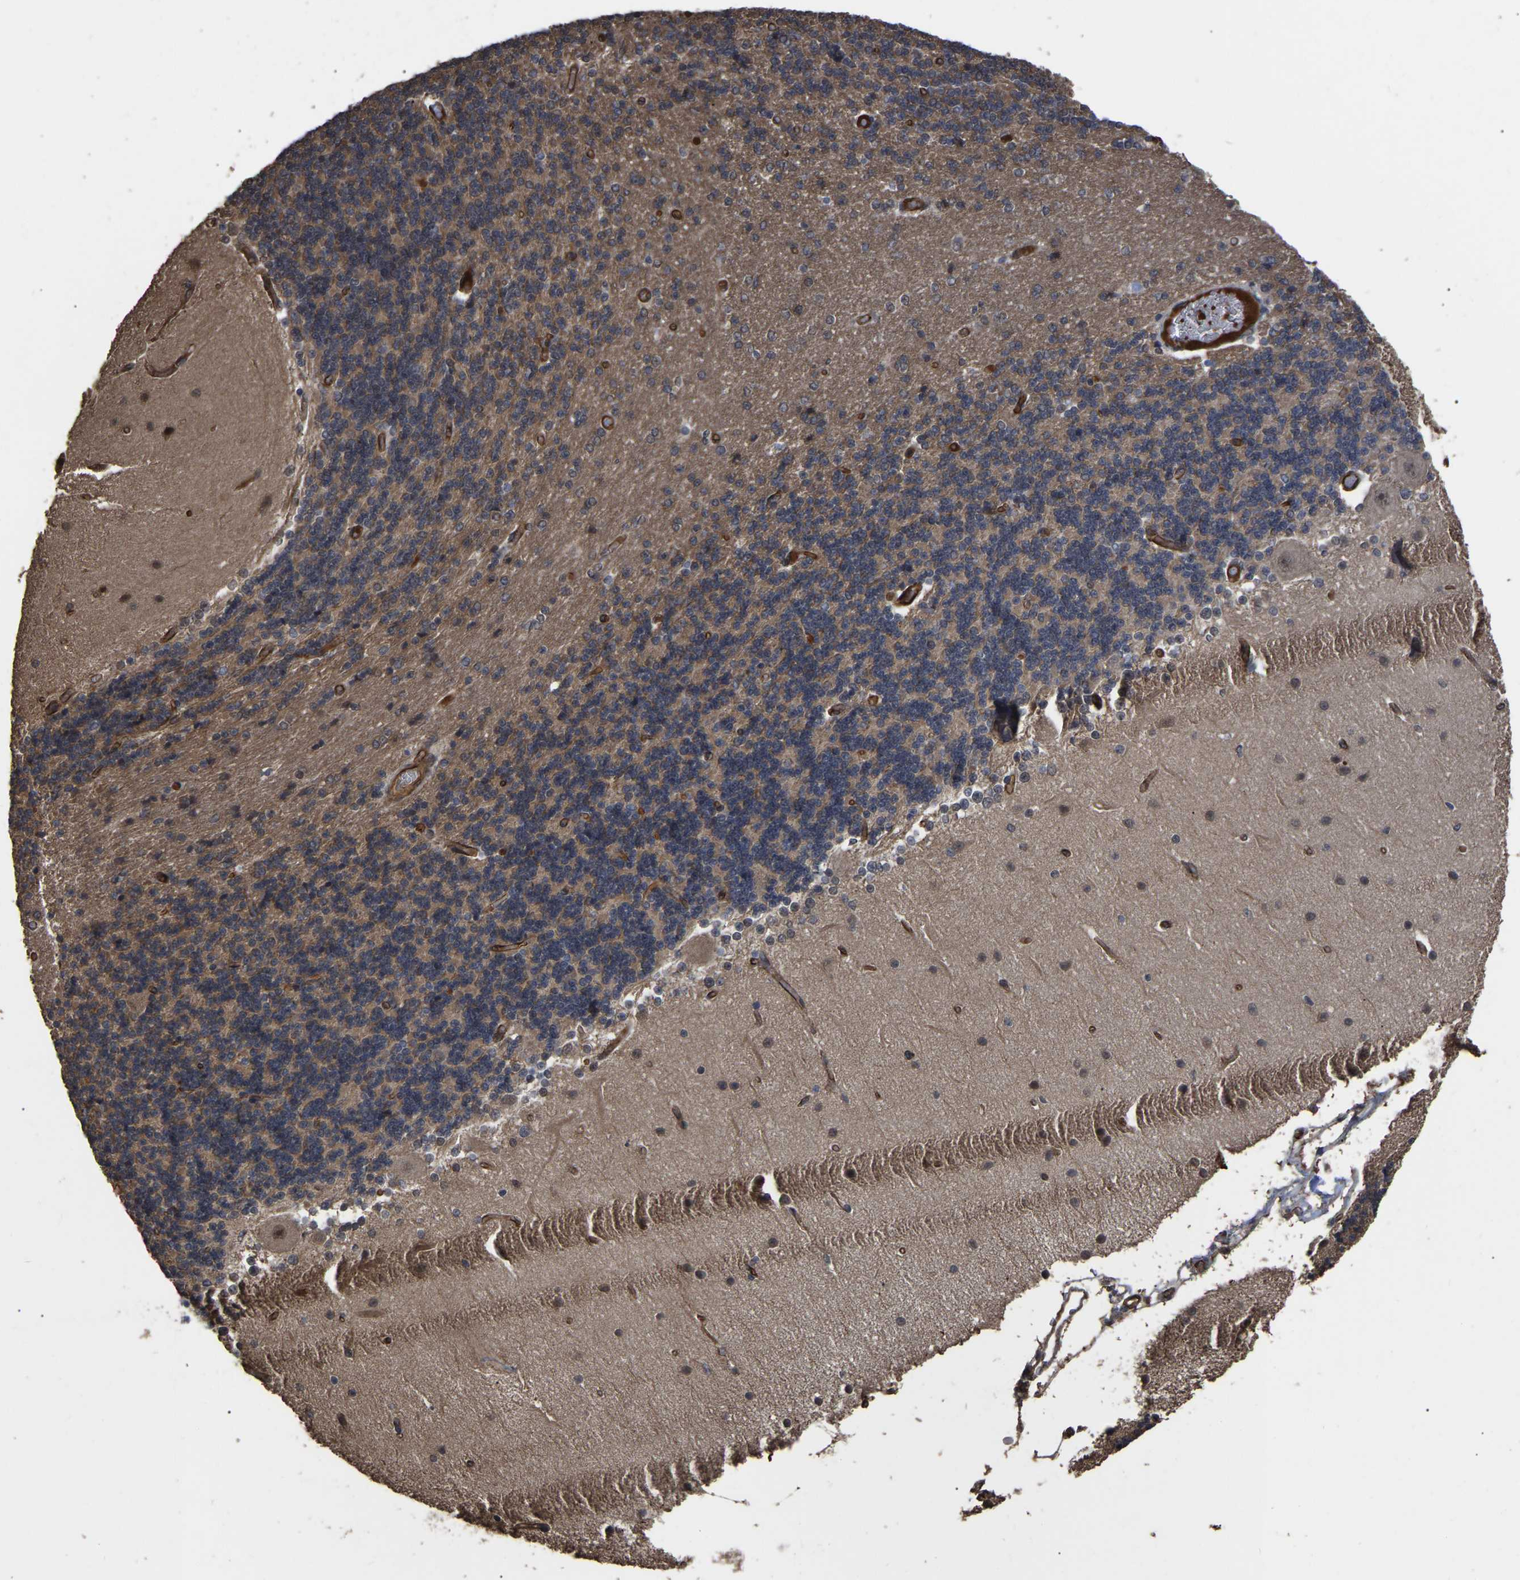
{"staining": {"intensity": "moderate", "quantity": ">75%", "location": "cytoplasmic/membranous"}, "tissue": "cerebellum", "cell_type": "Cells in granular layer", "image_type": "normal", "snomed": [{"axis": "morphology", "description": "Normal tissue, NOS"}, {"axis": "topography", "description": "Cerebellum"}], "caption": "DAB immunohistochemical staining of benign cerebellum shows moderate cytoplasmic/membranous protein staining in about >75% of cells in granular layer.", "gene": "FAM161B", "patient": {"sex": "female", "age": 54}}